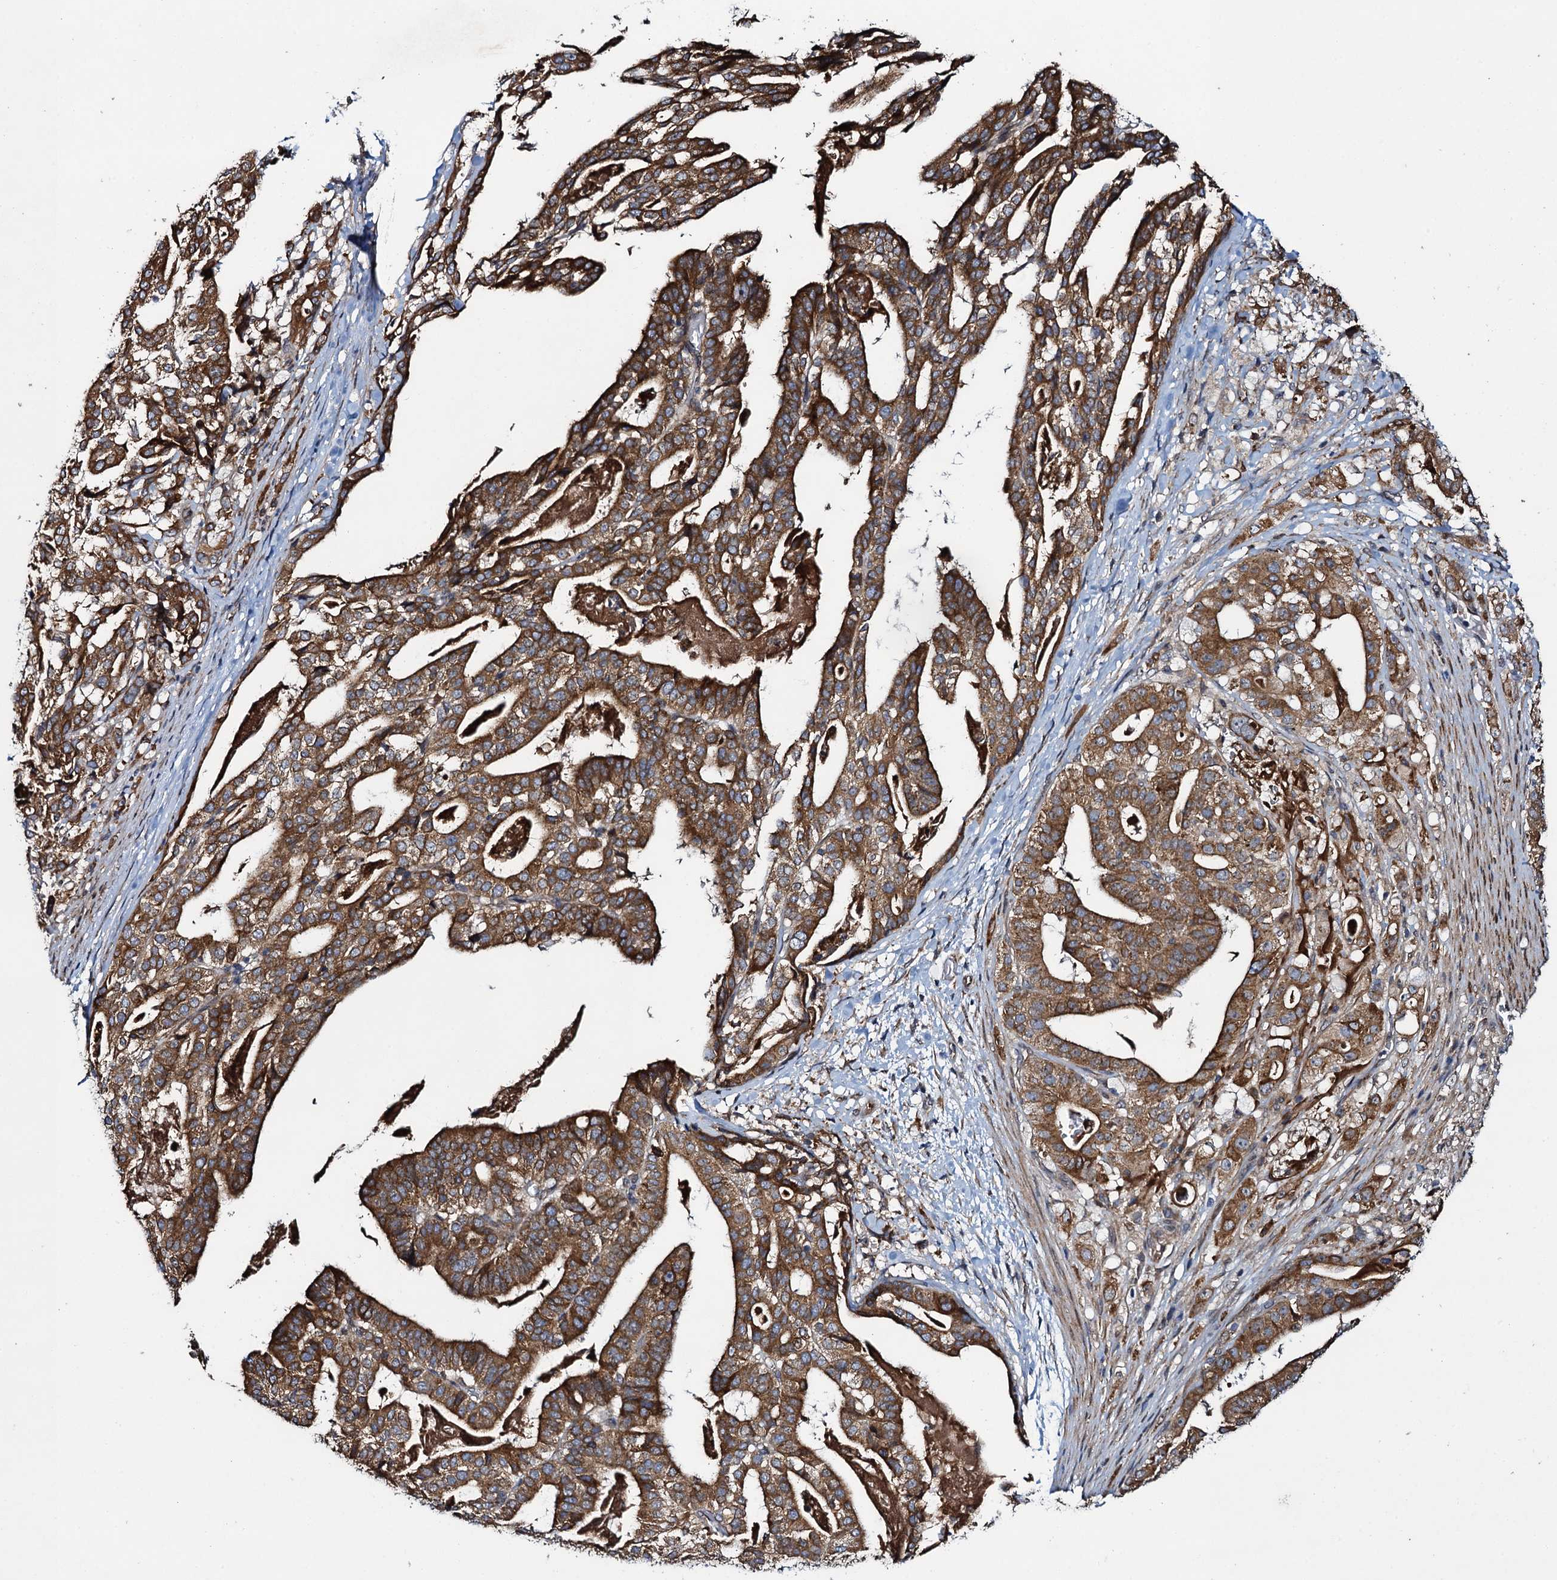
{"staining": {"intensity": "strong", "quantity": ">75%", "location": "cytoplasmic/membranous"}, "tissue": "stomach cancer", "cell_type": "Tumor cells", "image_type": "cancer", "snomed": [{"axis": "morphology", "description": "Adenocarcinoma, NOS"}, {"axis": "topography", "description": "Stomach"}], "caption": "Human stomach adenocarcinoma stained for a protein (brown) reveals strong cytoplasmic/membranous positive positivity in approximately >75% of tumor cells.", "gene": "EVX2", "patient": {"sex": "male", "age": 48}}